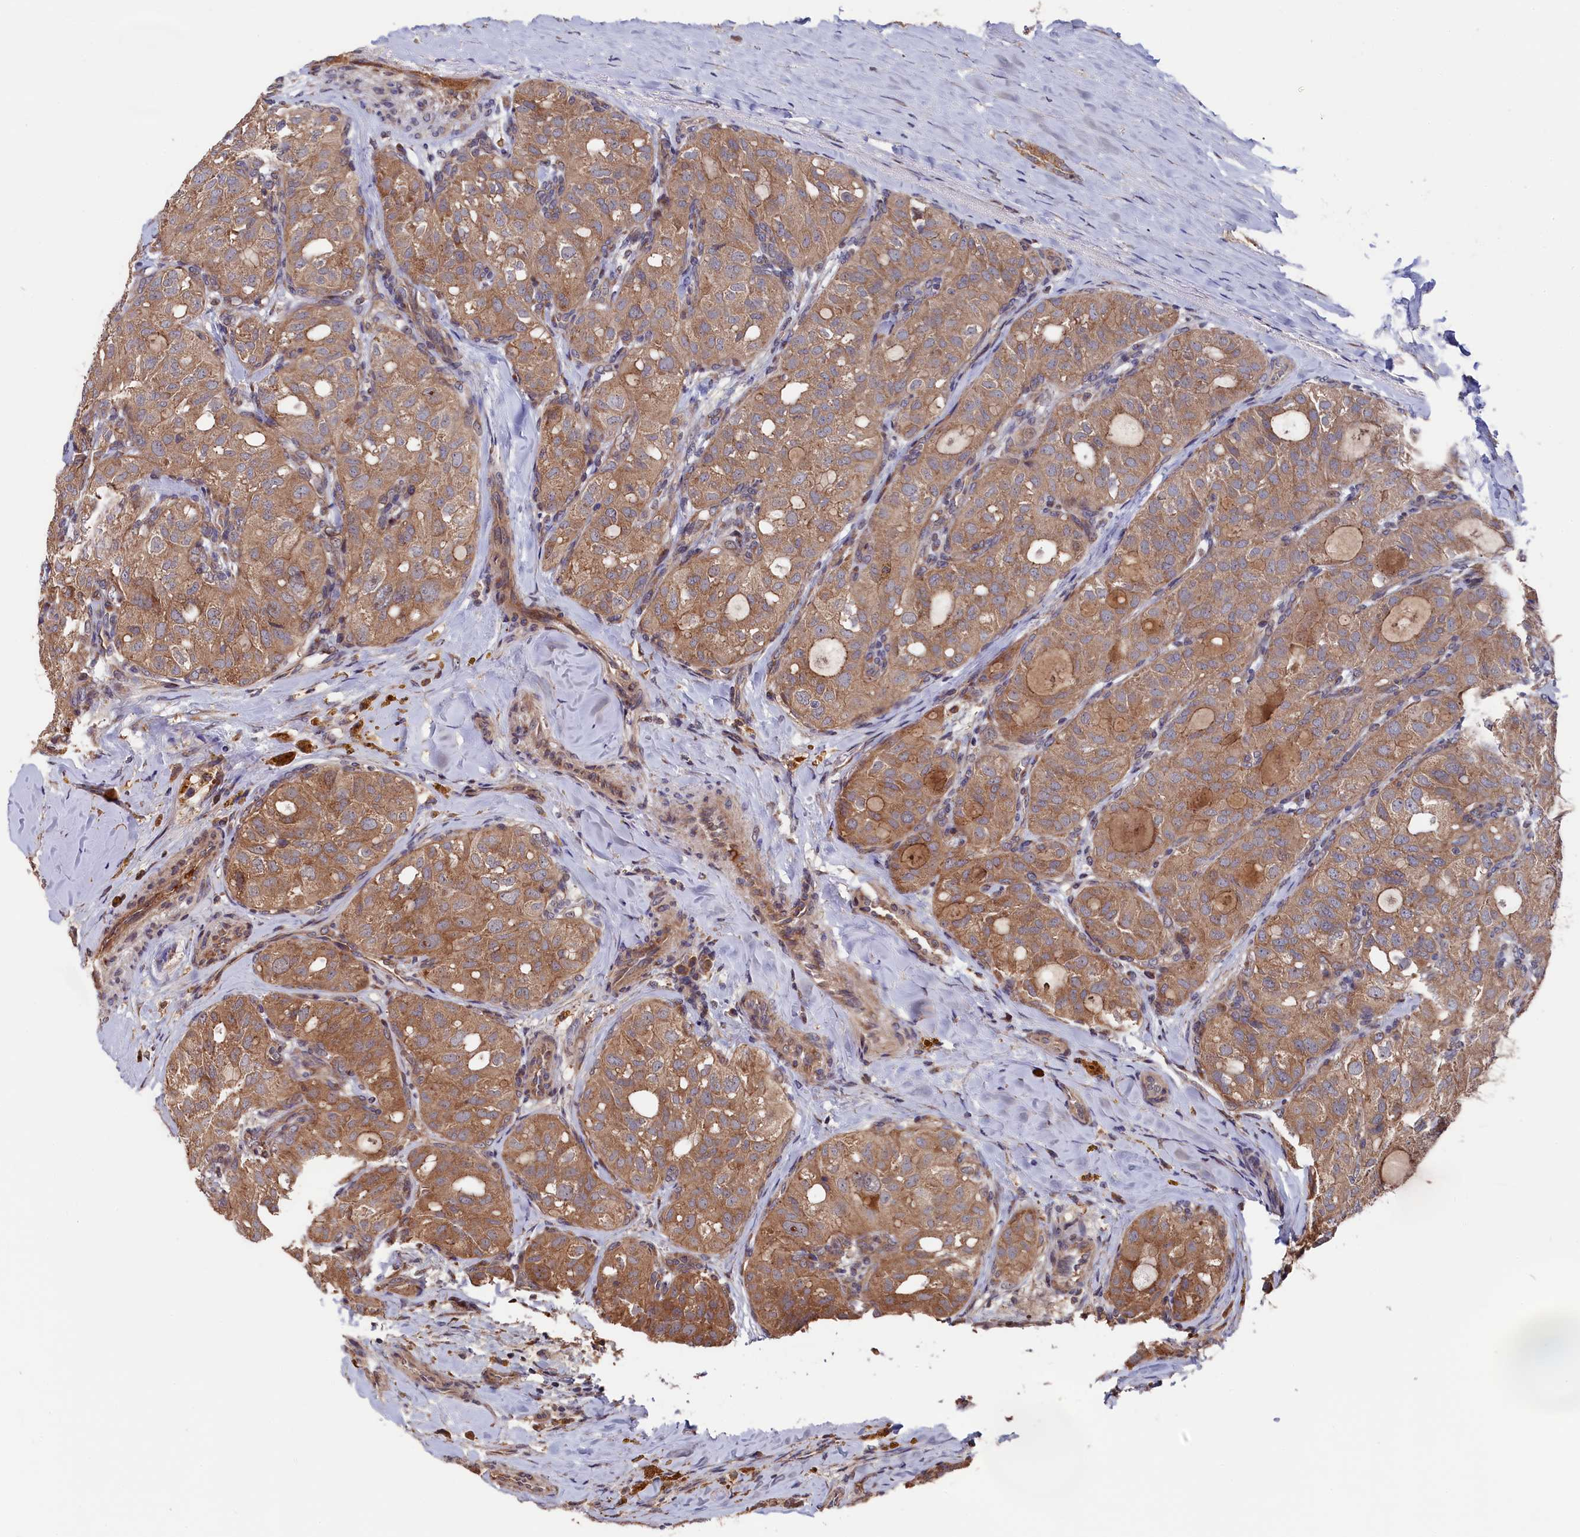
{"staining": {"intensity": "moderate", "quantity": ">75%", "location": "cytoplasmic/membranous"}, "tissue": "thyroid cancer", "cell_type": "Tumor cells", "image_type": "cancer", "snomed": [{"axis": "morphology", "description": "Follicular adenoma carcinoma, NOS"}, {"axis": "topography", "description": "Thyroid gland"}], "caption": "Tumor cells demonstrate medium levels of moderate cytoplasmic/membranous staining in approximately >75% of cells in human follicular adenoma carcinoma (thyroid).", "gene": "SLC12A4", "patient": {"sex": "male", "age": 75}}